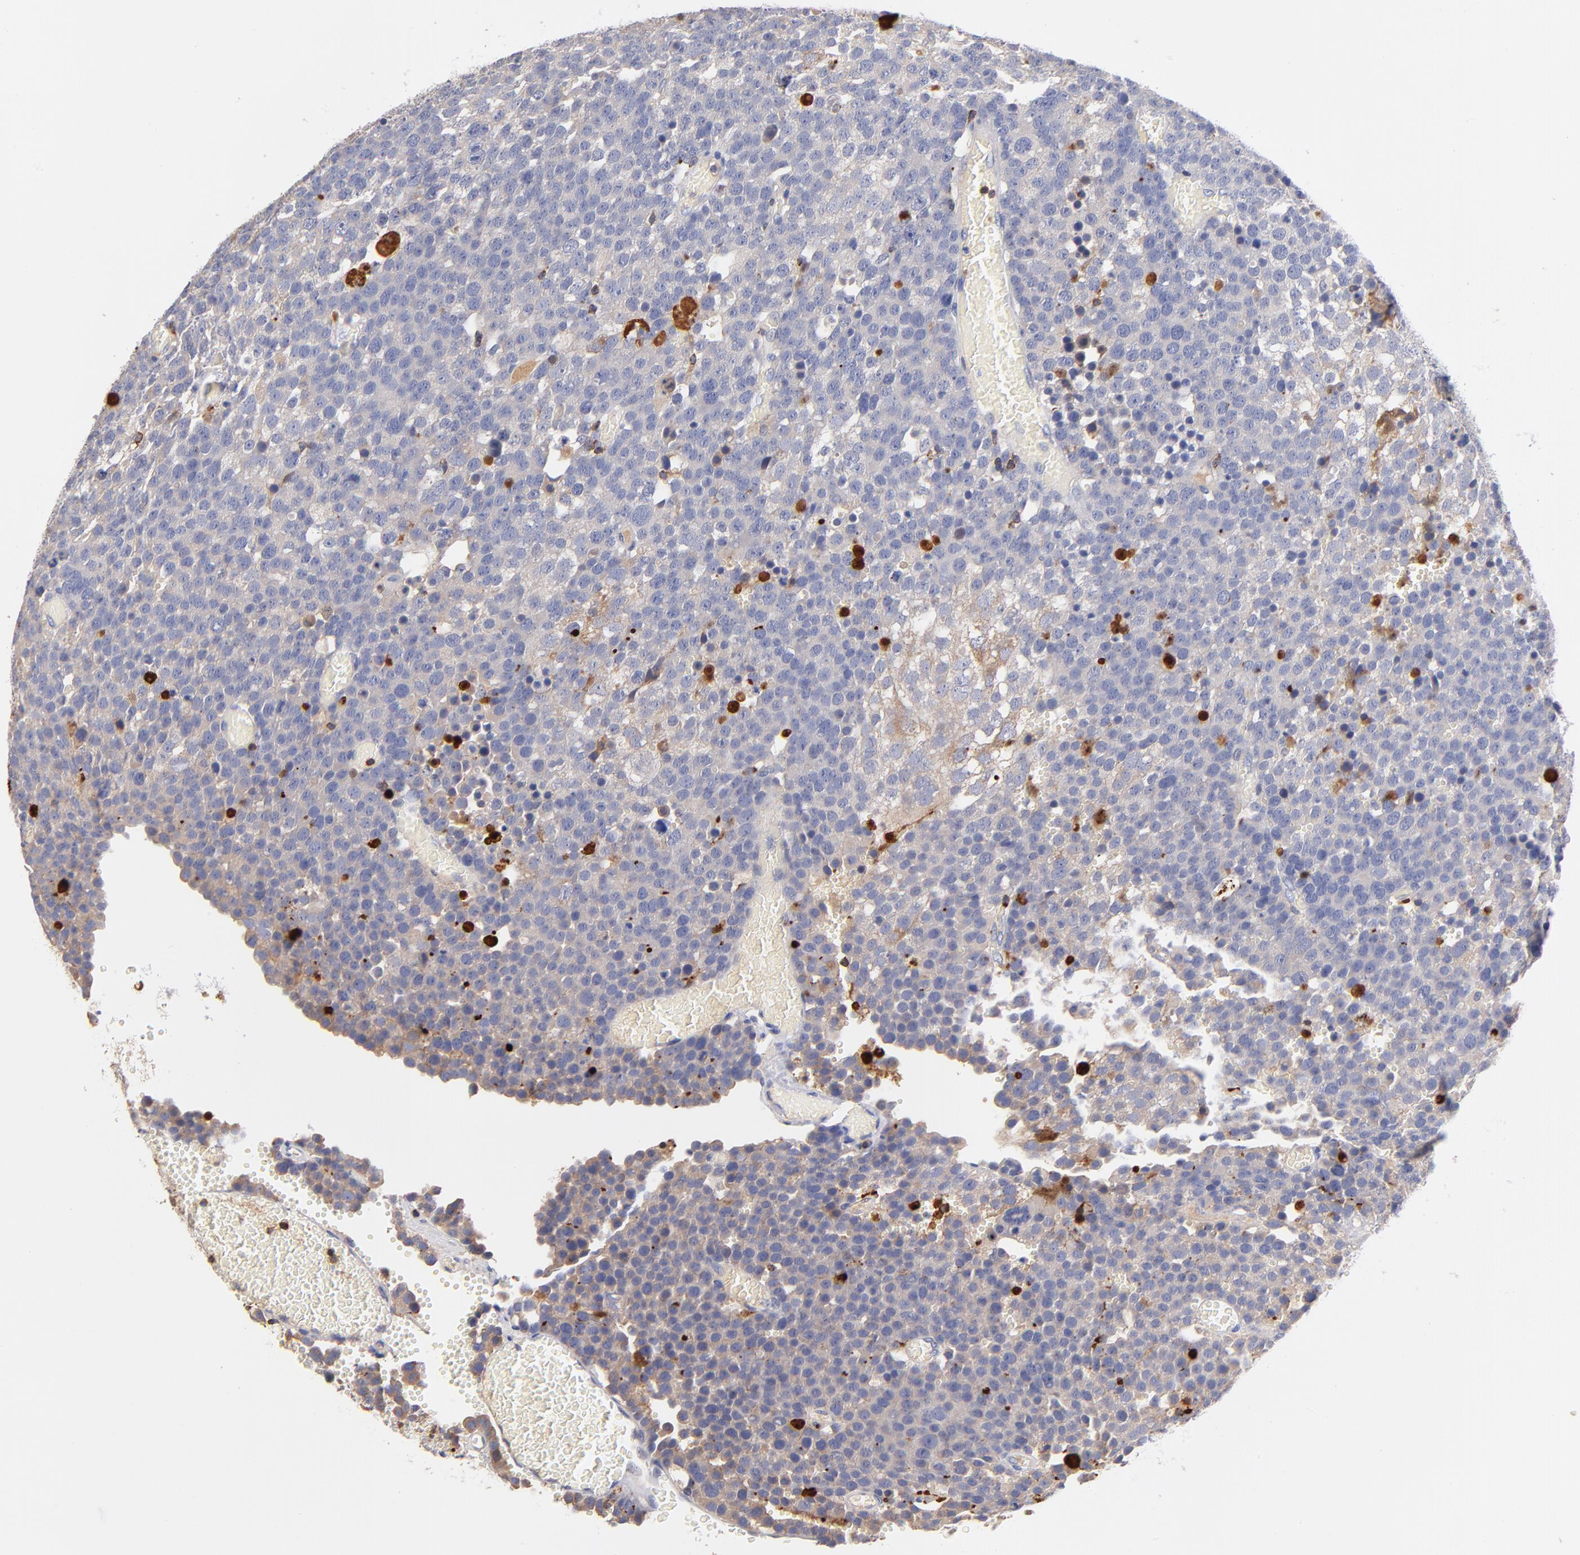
{"staining": {"intensity": "weak", "quantity": "<25%", "location": "cytoplasmic/membranous"}, "tissue": "testis cancer", "cell_type": "Tumor cells", "image_type": "cancer", "snomed": [{"axis": "morphology", "description": "Seminoma, NOS"}, {"axis": "topography", "description": "Testis"}], "caption": "An image of human seminoma (testis) is negative for staining in tumor cells.", "gene": "KREMEN2", "patient": {"sex": "male", "age": 71}}